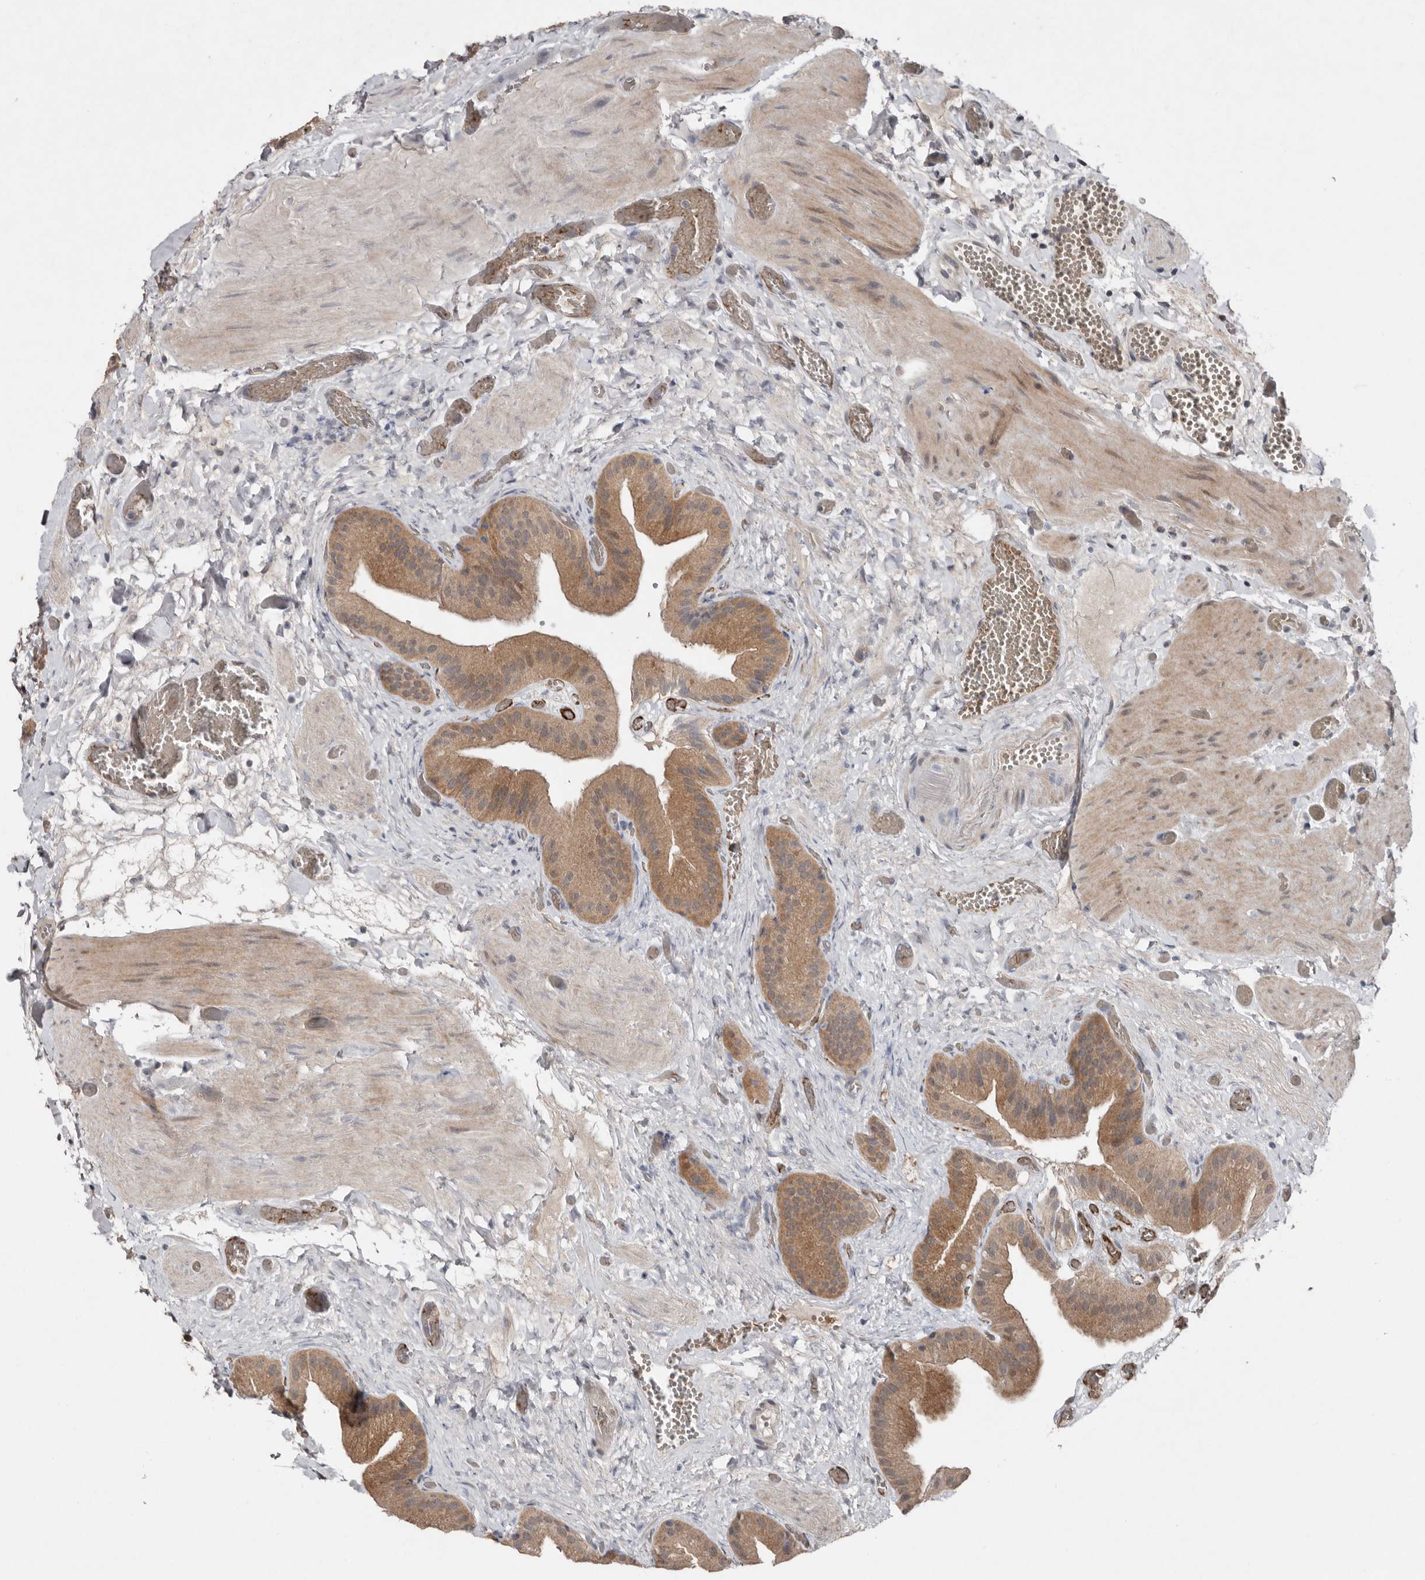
{"staining": {"intensity": "moderate", "quantity": ">75%", "location": "cytoplasmic/membranous,nuclear"}, "tissue": "gallbladder", "cell_type": "Glandular cells", "image_type": "normal", "snomed": [{"axis": "morphology", "description": "Normal tissue, NOS"}, {"axis": "topography", "description": "Gallbladder"}], "caption": "Protein staining shows moderate cytoplasmic/membranous,nuclear expression in approximately >75% of glandular cells in normal gallbladder.", "gene": "CHML", "patient": {"sex": "female", "age": 64}}